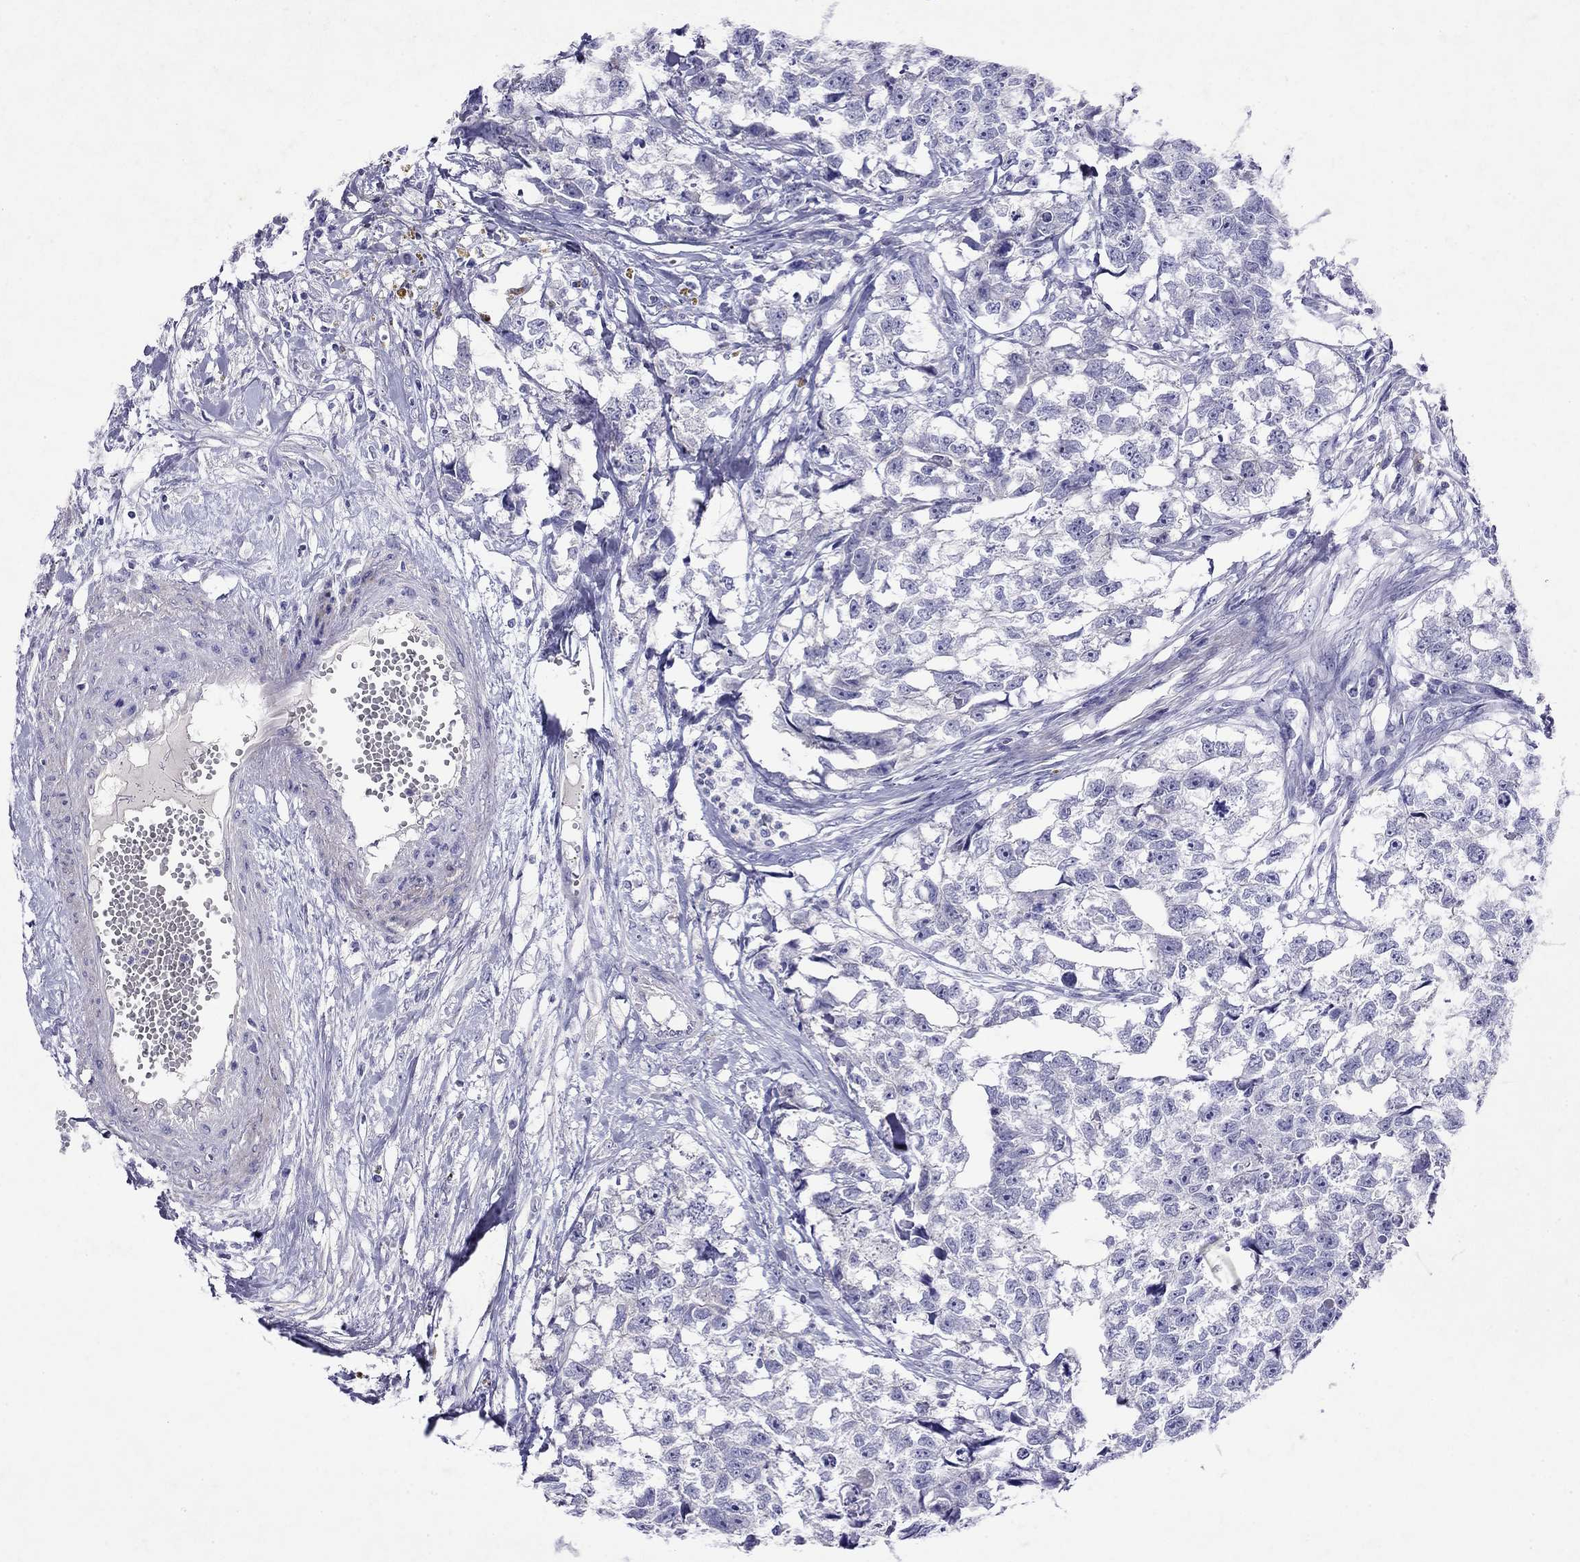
{"staining": {"intensity": "negative", "quantity": "none", "location": "none"}, "tissue": "testis cancer", "cell_type": "Tumor cells", "image_type": "cancer", "snomed": [{"axis": "morphology", "description": "Carcinoma, Embryonal, NOS"}, {"axis": "morphology", "description": "Teratoma, malignant, NOS"}, {"axis": "topography", "description": "Testis"}], "caption": "A high-resolution image shows immunohistochemistry (IHC) staining of embryonal carcinoma (testis), which demonstrates no significant staining in tumor cells.", "gene": "GNAT3", "patient": {"sex": "male", "age": 44}}